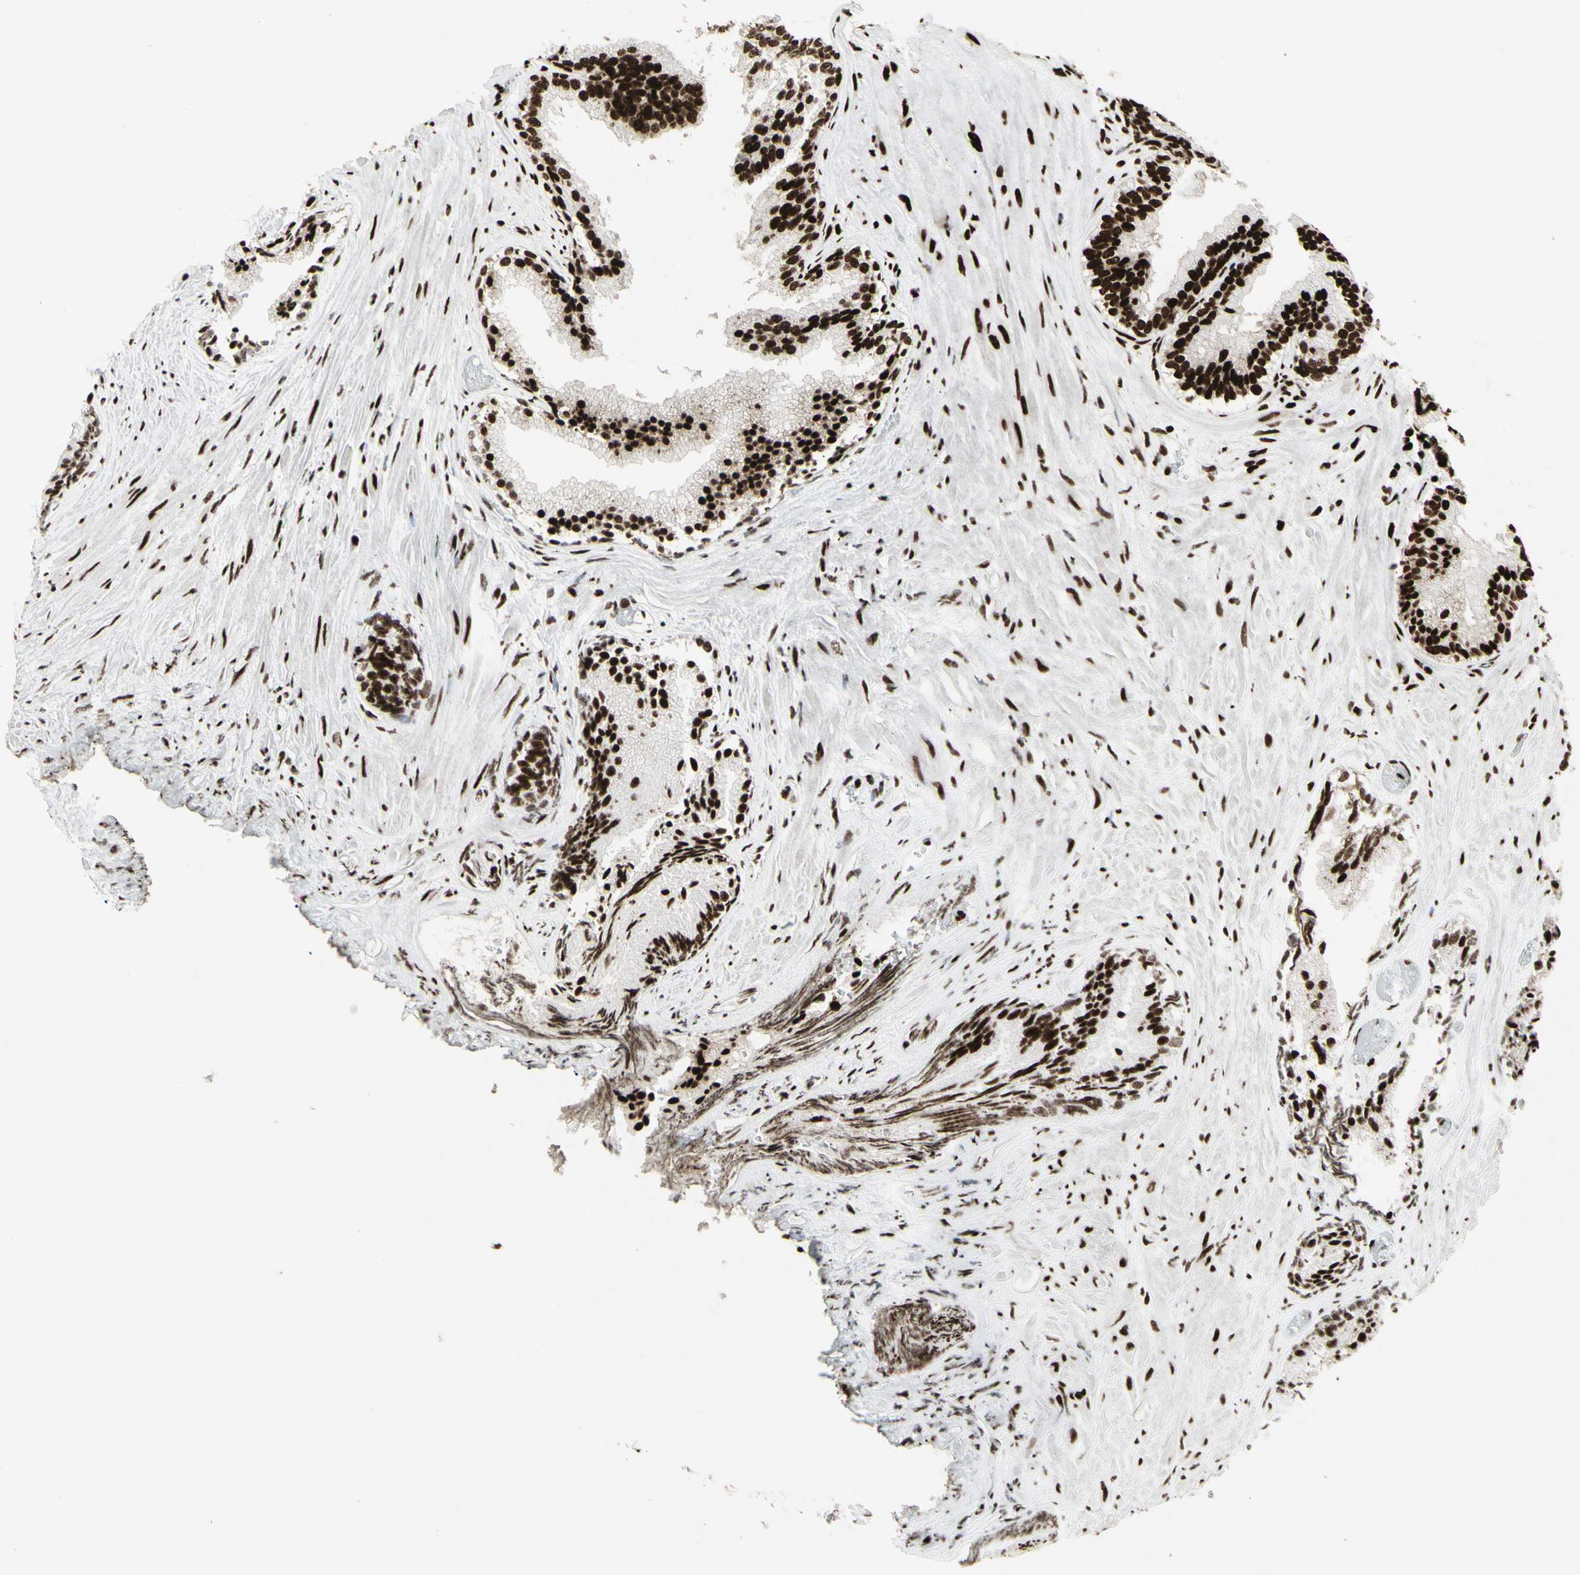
{"staining": {"intensity": "strong", "quantity": ">75%", "location": "nuclear"}, "tissue": "prostate", "cell_type": "Glandular cells", "image_type": "normal", "snomed": [{"axis": "morphology", "description": "Normal tissue, NOS"}, {"axis": "topography", "description": "Prostate"}], "caption": "Prostate stained for a protein (brown) reveals strong nuclear positive staining in approximately >75% of glandular cells.", "gene": "U2AF2", "patient": {"sex": "male", "age": 76}}